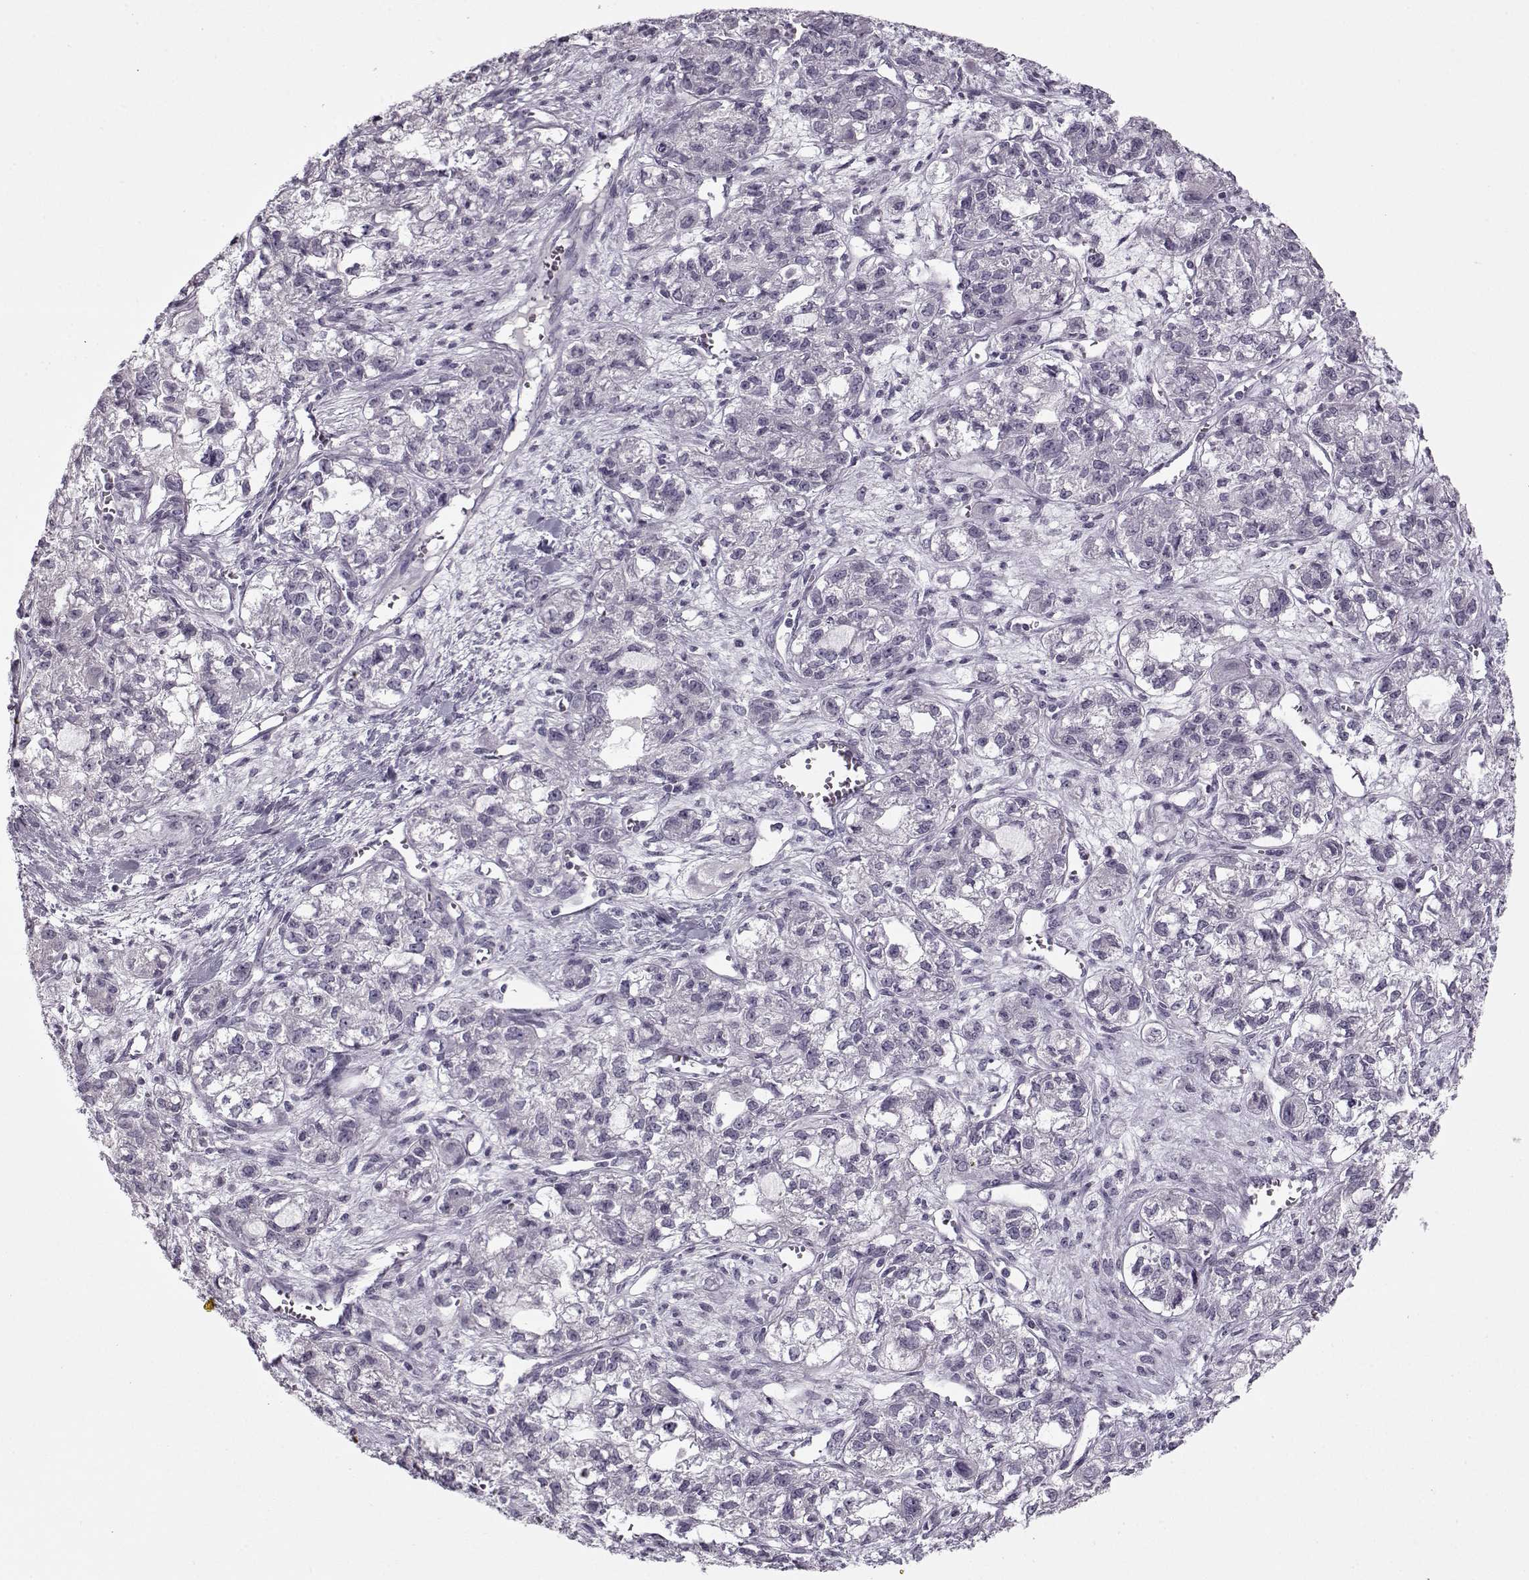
{"staining": {"intensity": "negative", "quantity": "none", "location": "none"}, "tissue": "ovarian cancer", "cell_type": "Tumor cells", "image_type": "cancer", "snomed": [{"axis": "morphology", "description": "Carcinoma, endometroid"}, {"axis": "topography", "description": "Ovary"}], "caption": "Endometroid carcinoma (ovarian) was stained to show a protein in brown. There is no significant expression in tumor cells. Brightfield microscopy of immunohistochemistry stained with DAB (3,3'-diaminobenzidine) (brown) and hematoxylin (blue), captured at high magnification.", "gene": "PNMT", "patient": {"sex": "female", "age": 64}}